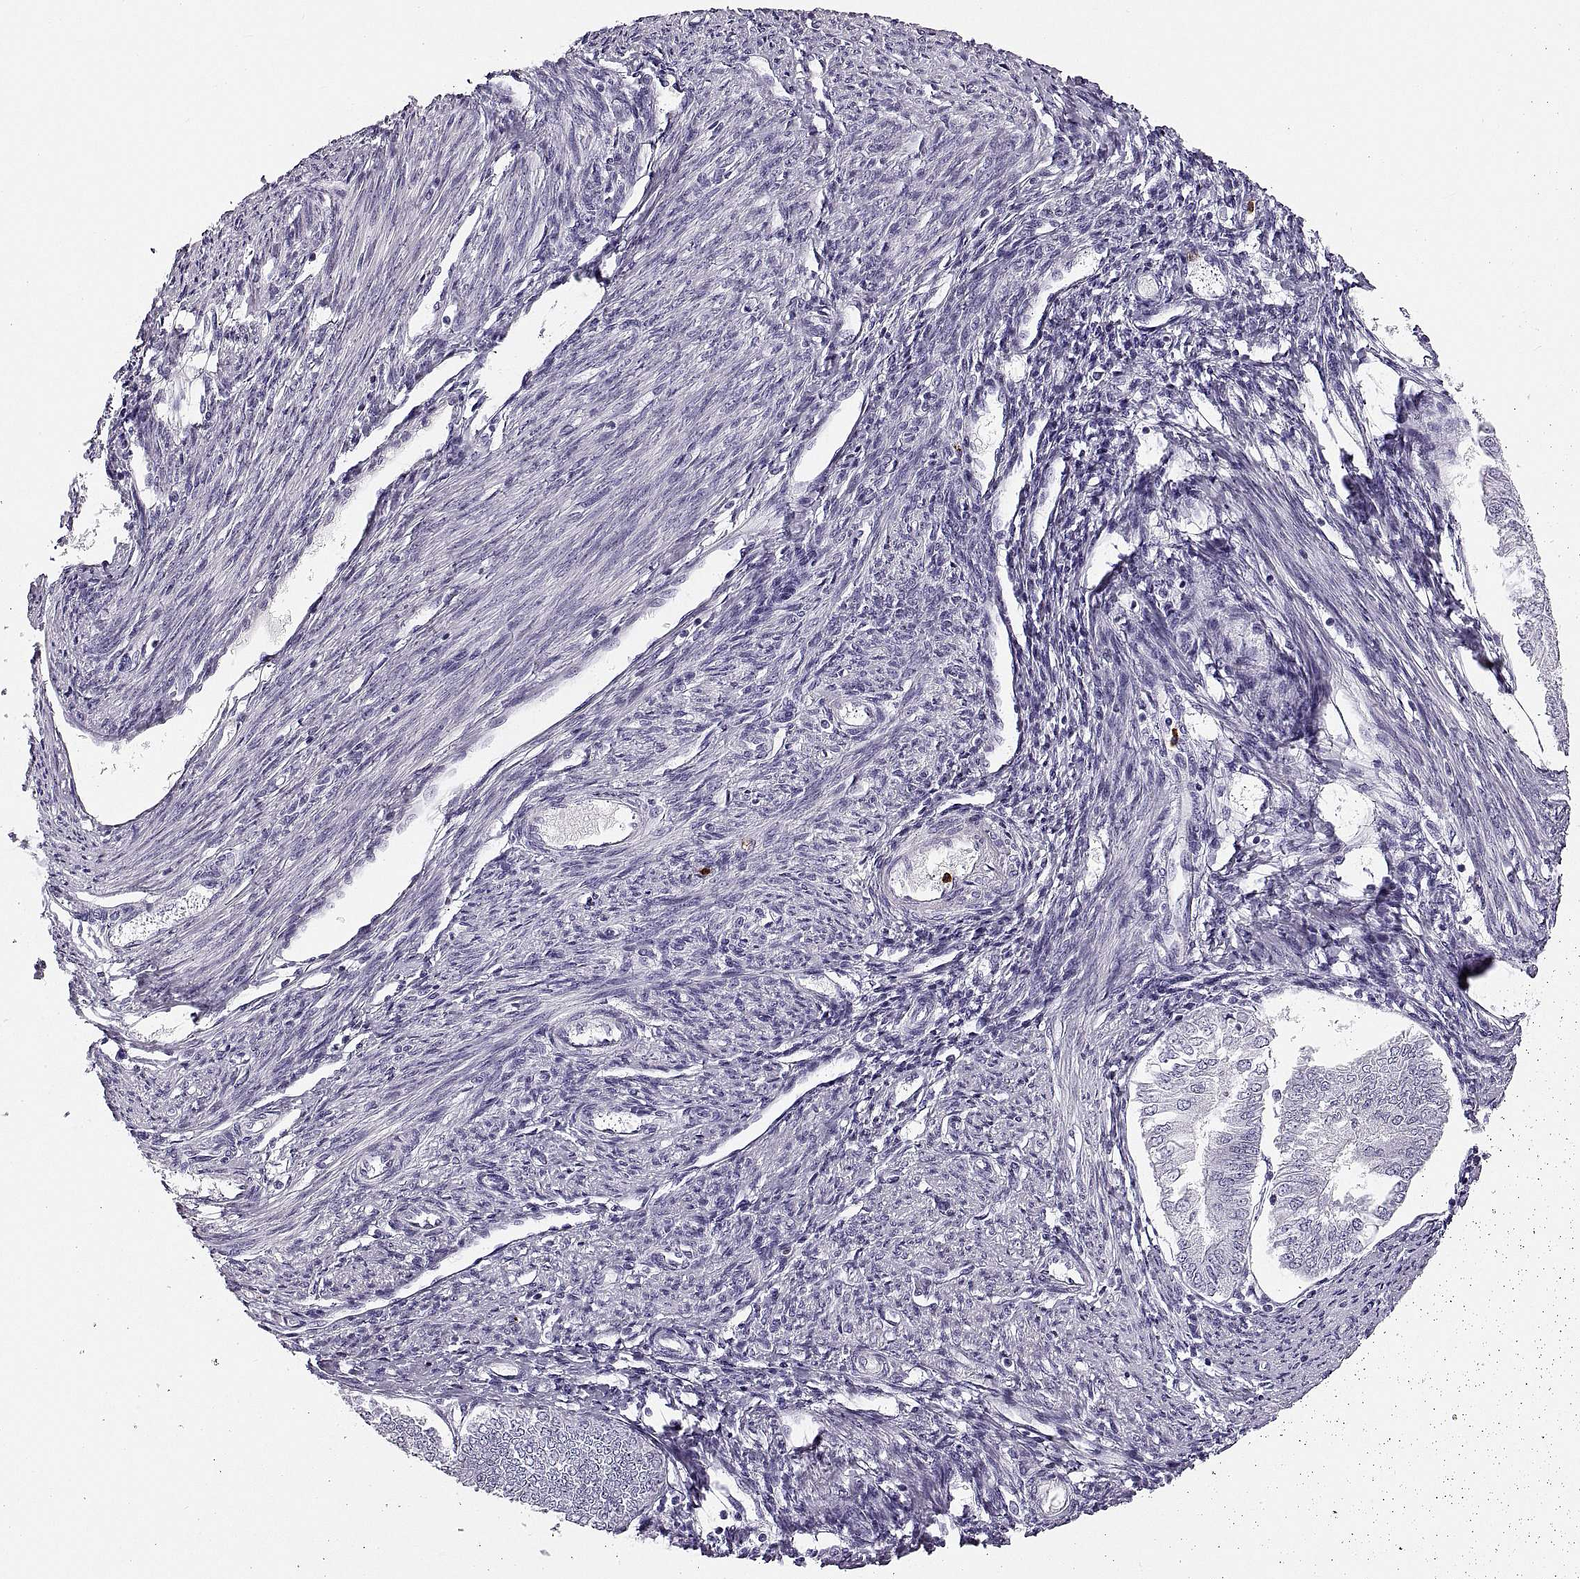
{"staining": {"intensity": "negative", "quantity": "none", "location": "none"}, "tissue": "endometrial cancer", "cell_type": "Tumor cells", "image_type": "cancer", "snomed": [{"axis": "morphology", "description": "Adenocarcinoma, NOS"}, {"axis": "topography", "description": "Endometrium"}], "caption": "High power microscopy image of an immunohistochemistry (IHC) image of endometrial cancer, revealing no significant staining in tumor cells.", "gene": "MILR1", "patient": {"sex": "female", "age": 58}}